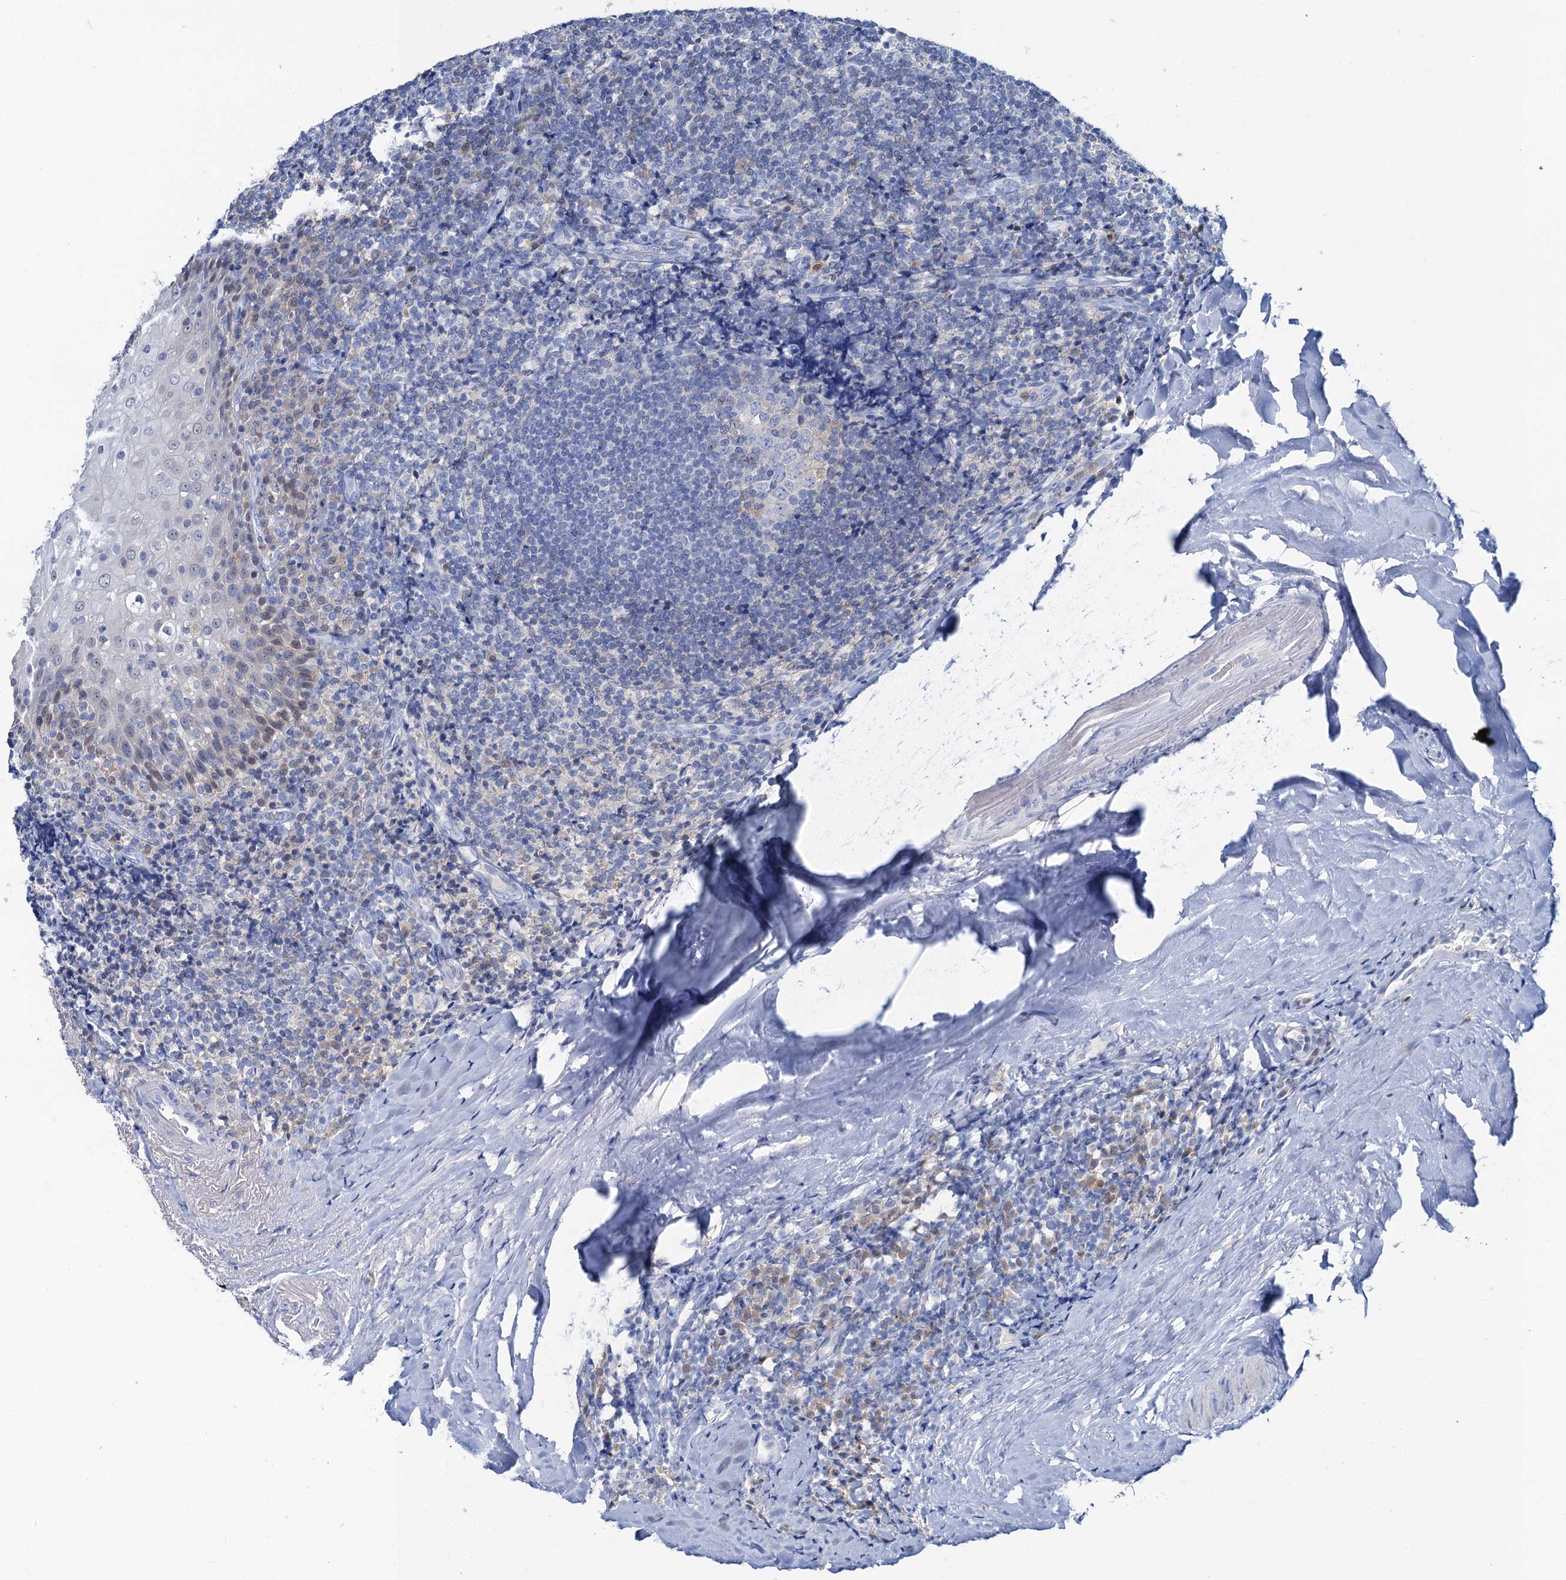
{"staining": {"intensity": "negative", "quantity": "none", "location": "none"}, "tissue": "tonsil", "cell_type": "Germinal center cells", "image_type": "normal", "snomed": [{"axis": "morphology", "description": "Normal tissue, NOS"}, {"axis": "topography", "description": "Tonsil"}], "caption": "The photomicrograph exhibits no significant positivity in germinal center cells of tonsil.", "gene": "FAH", "patient": {"sex": "male", "age": 37}}